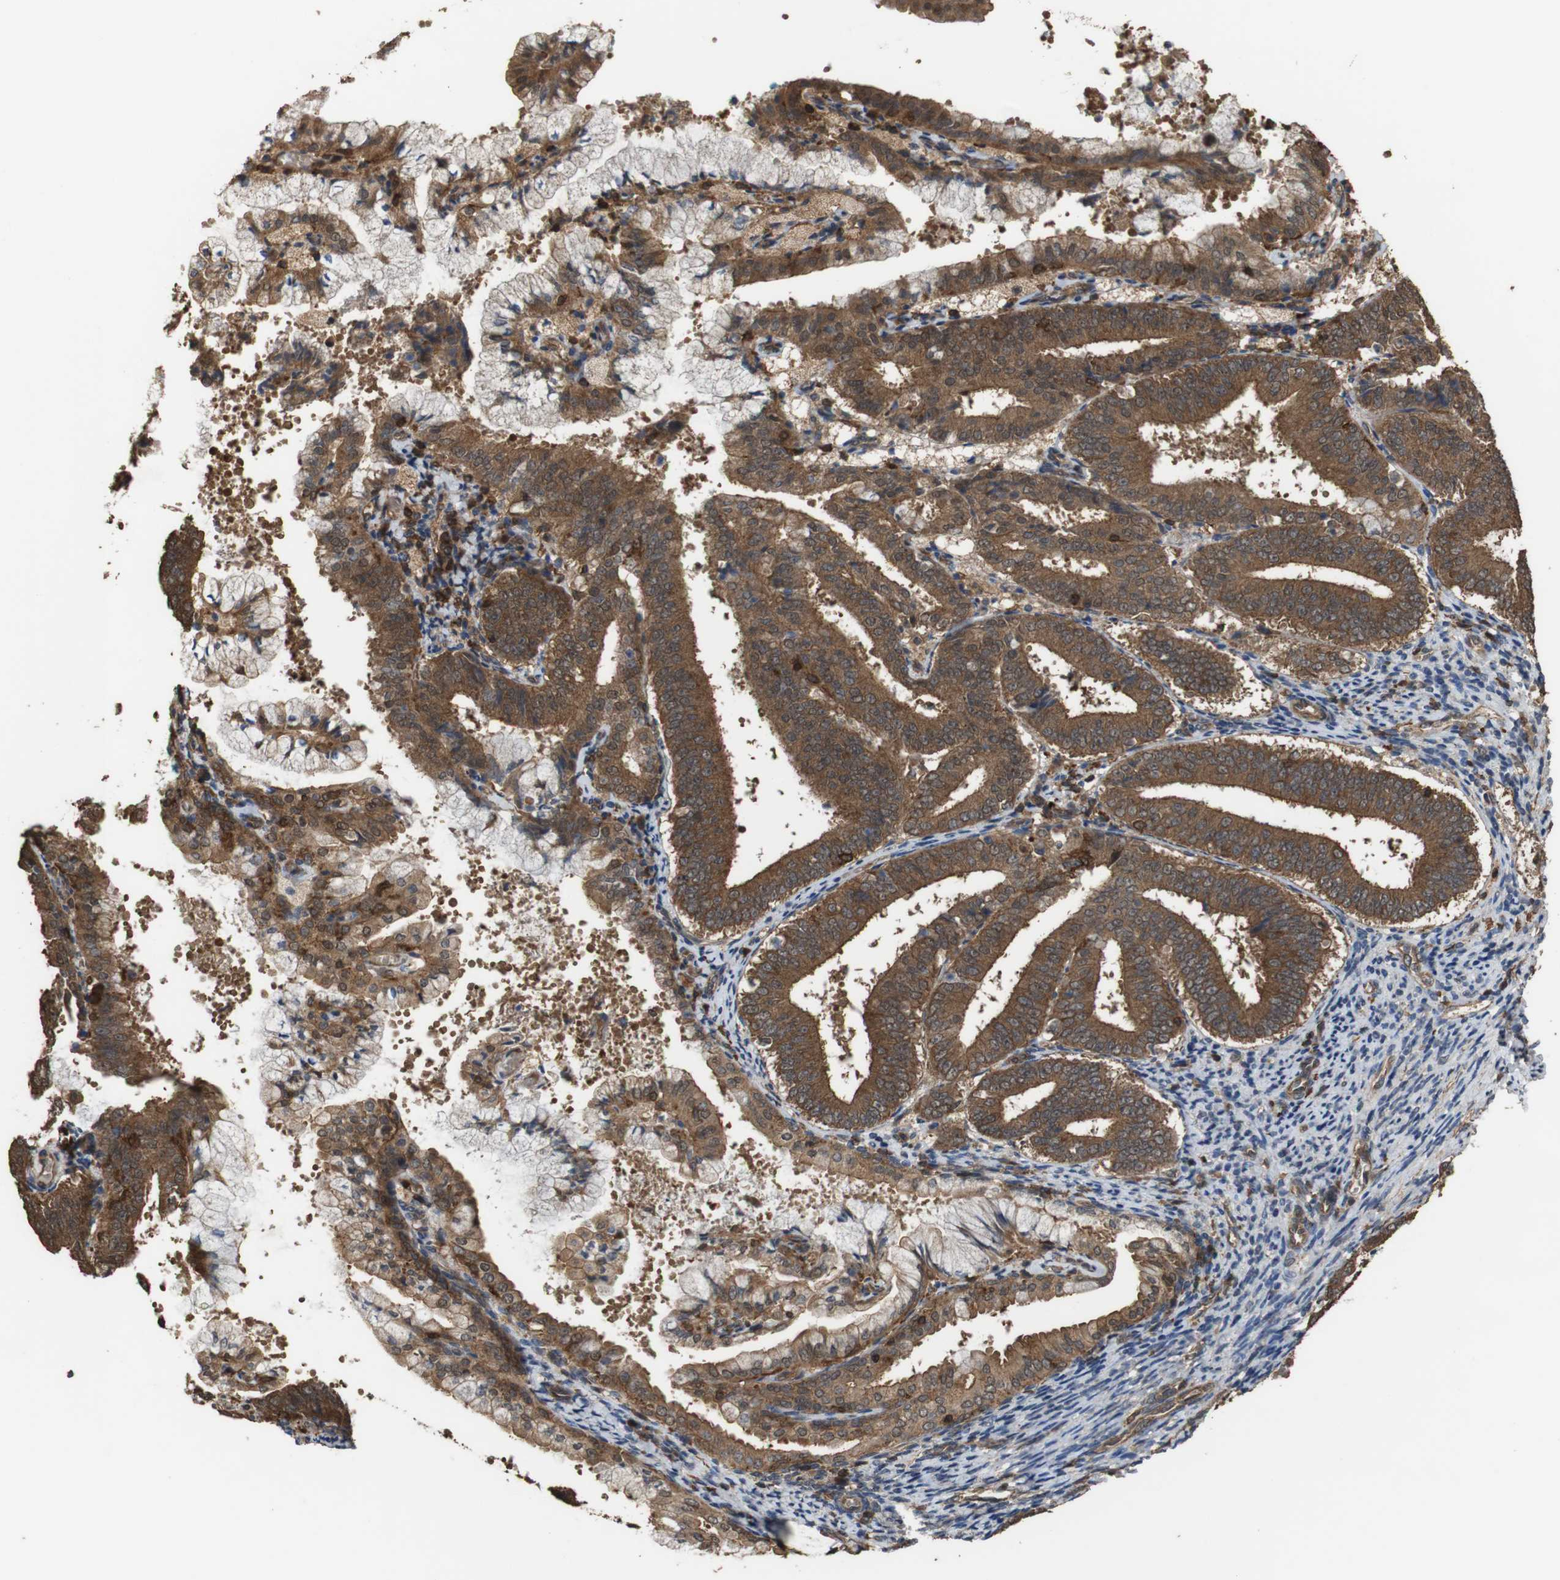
{"staining": {"intensity": "strong", "quantity": ">75%", "location": "cytoplasmic/membranous"}, "tissue": "endometrial cancer", "cell_type": "Tumor cells", "image_type": "cancer", "snomed": [{"axis": "morphology", "description": "Adenocarcinoma, NOS"}, {"axis": "topography", "description": "Endometrium"}], "caption": "Endometrial cancer (adenocarcinoma) tissue reveals strong cytoplasmic/membranous positivity in approximately >75% of tumor cells, visualized by immunohistochemistry. The staining was performed using DAB to visualize the protein expression in brown, while the nuclei were stained in blue with hematoxylin (Magnification: 20x).", "gene": "BAG4", "patient": {"sex": "female", "age": 63}}